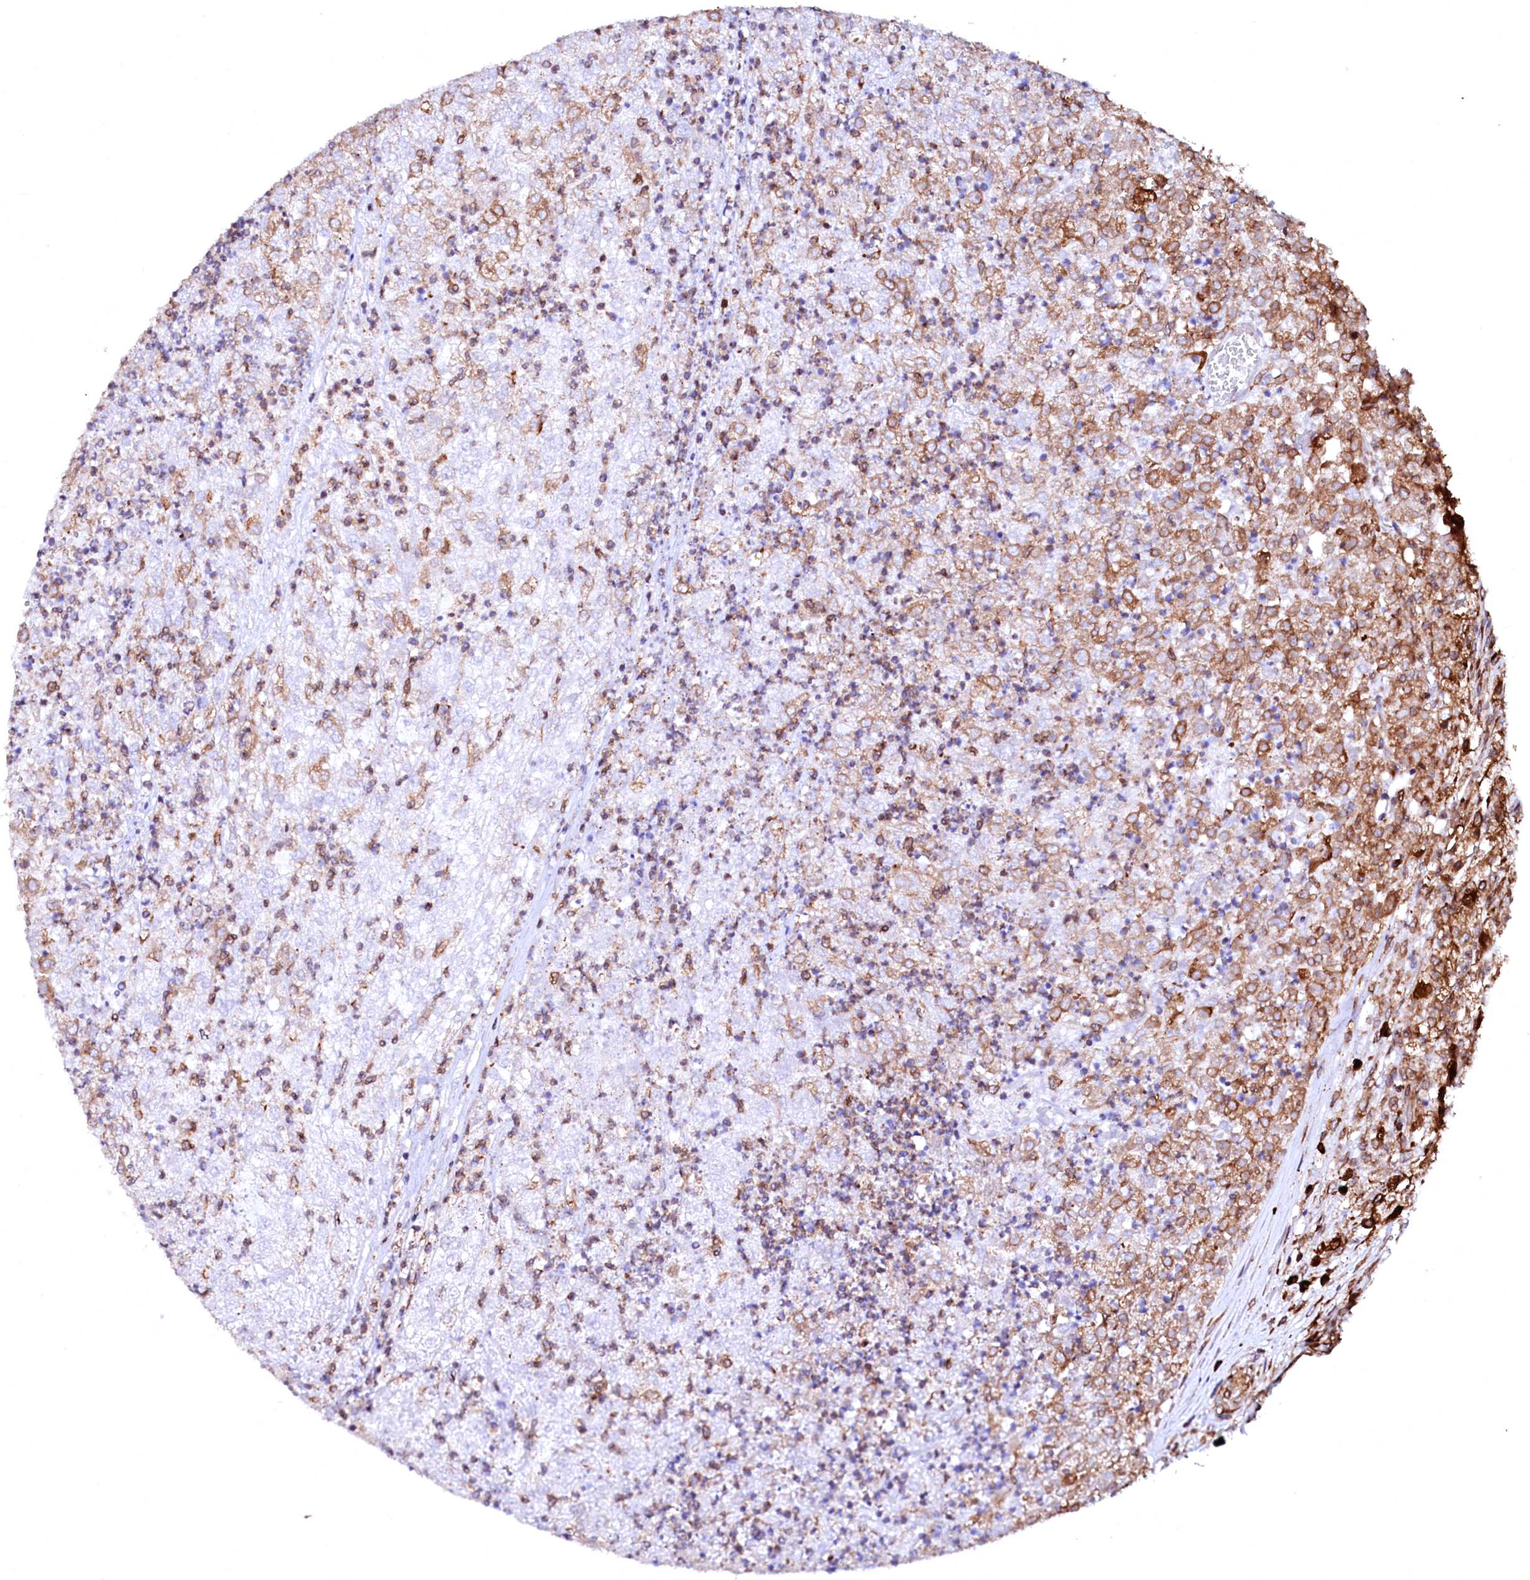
{"staining": {"intensity": "moderate", "quantity": ">75%", "location": "cytoplasmic/membranous"}, "tissue": "renal cancer", "cell_type": "Tumor cells", "image_type": "cancer", "snomed": [{"axis": "morphology", "description": "Adenocarcinoma, NOS"}, {"axis": "topography", "description": "Kidney"}], "caption": "Immunohistochemistry of renal adenocarcinoma shows medium levels of moderate cytoplasmic/membranous expression in approximately >75% of tumor cells.", "gene": "DERL1", "patient": {"sex": "female", "age": 54}}